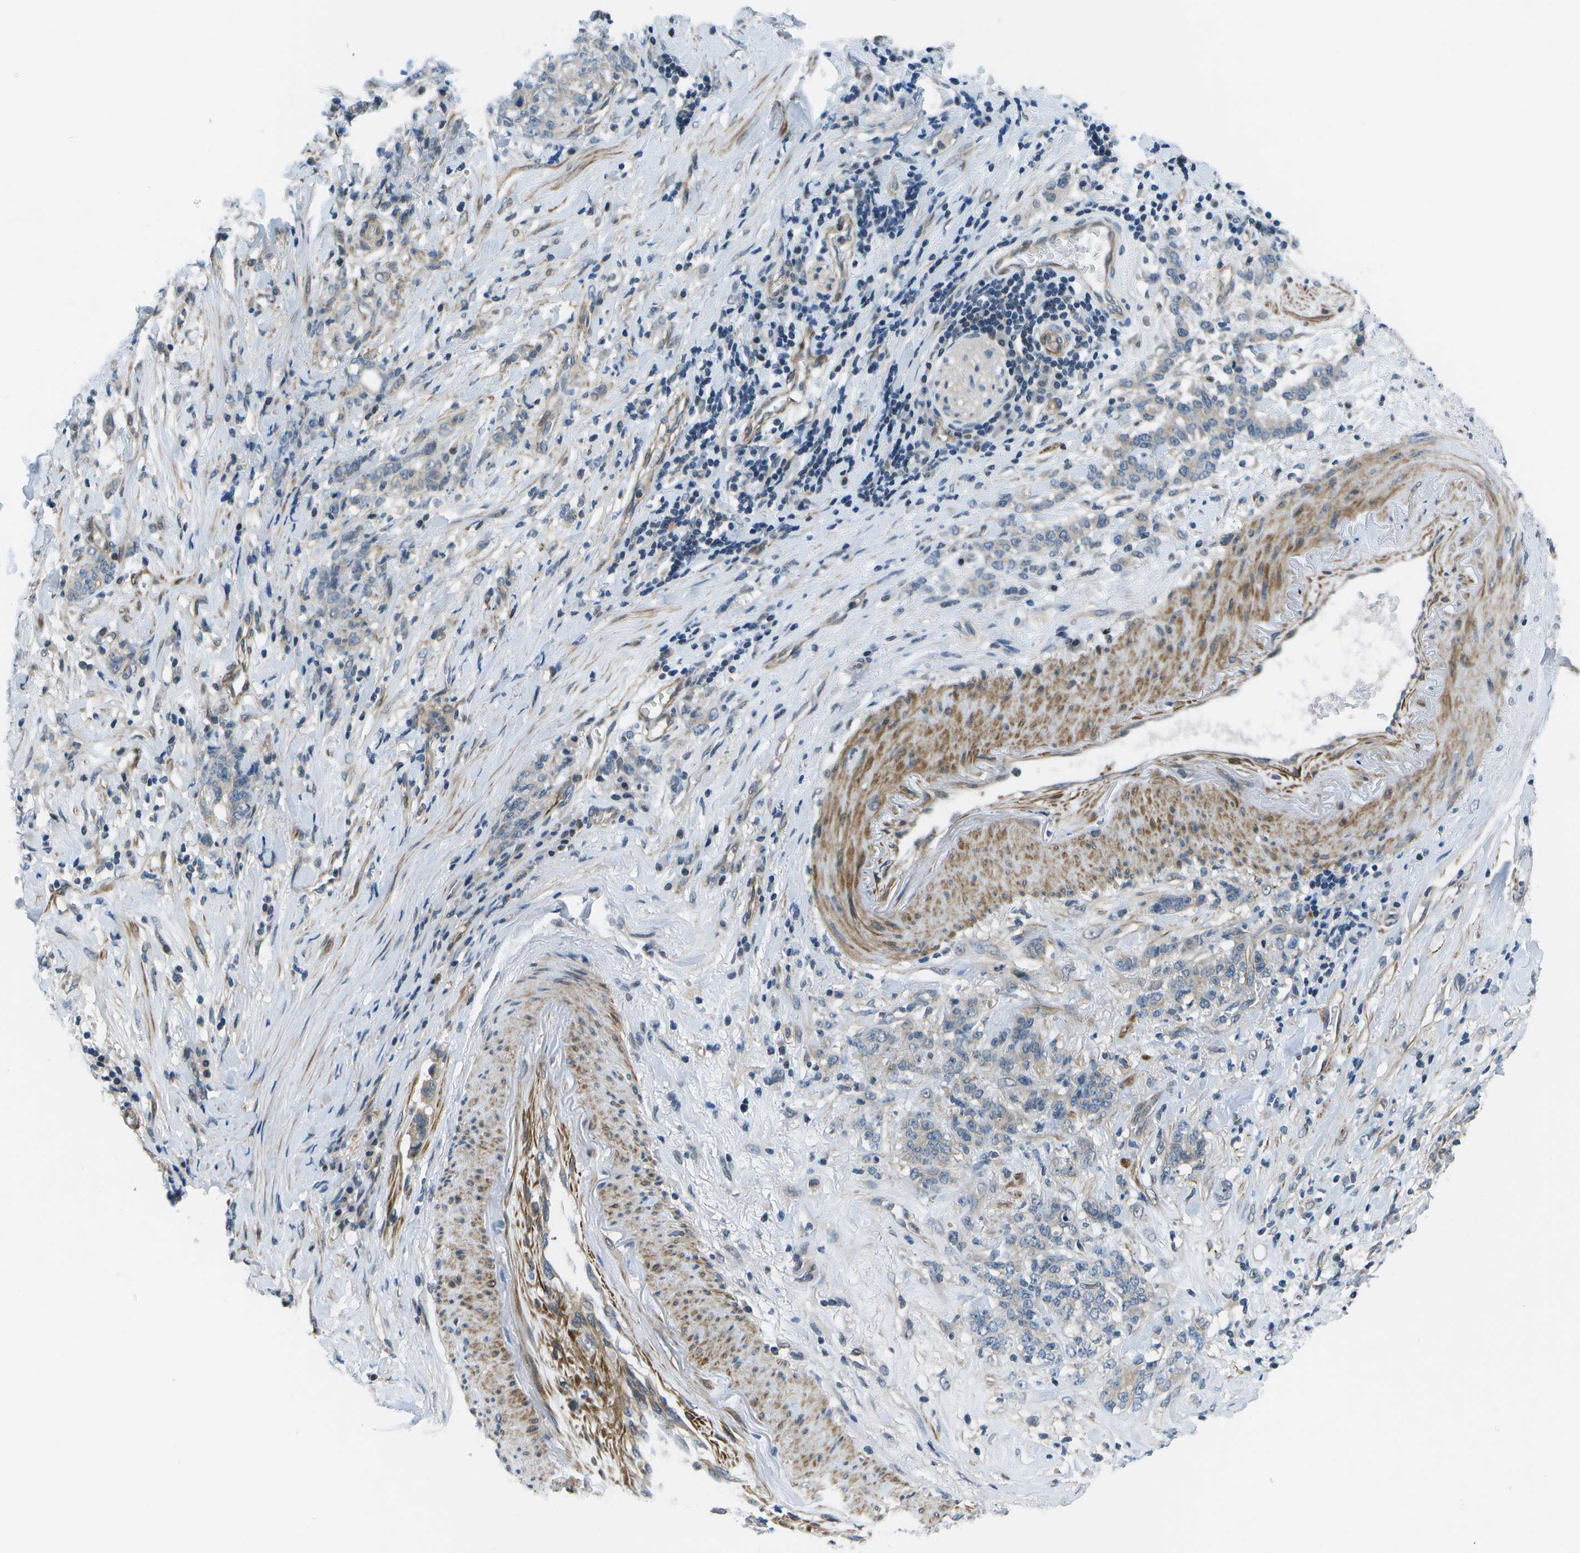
{"staining": {"intensity": "negative", "quantity": "none", "location": "none"}, "tissue": "stomach cancer", "cell_type": "Tumor cells", "image_type": "cancer", "snomed": [{"axis": "morphology", "description": "Adenocarcinoma, NOS"}, {"axis": "topography", "description": "Stomach, lower"}], "caption": "Tumor cells show no significant protein expression in stomach adenocarcinoma.", "gene": "ENPP5", "patient": {"sex": "male", "age": 88}}